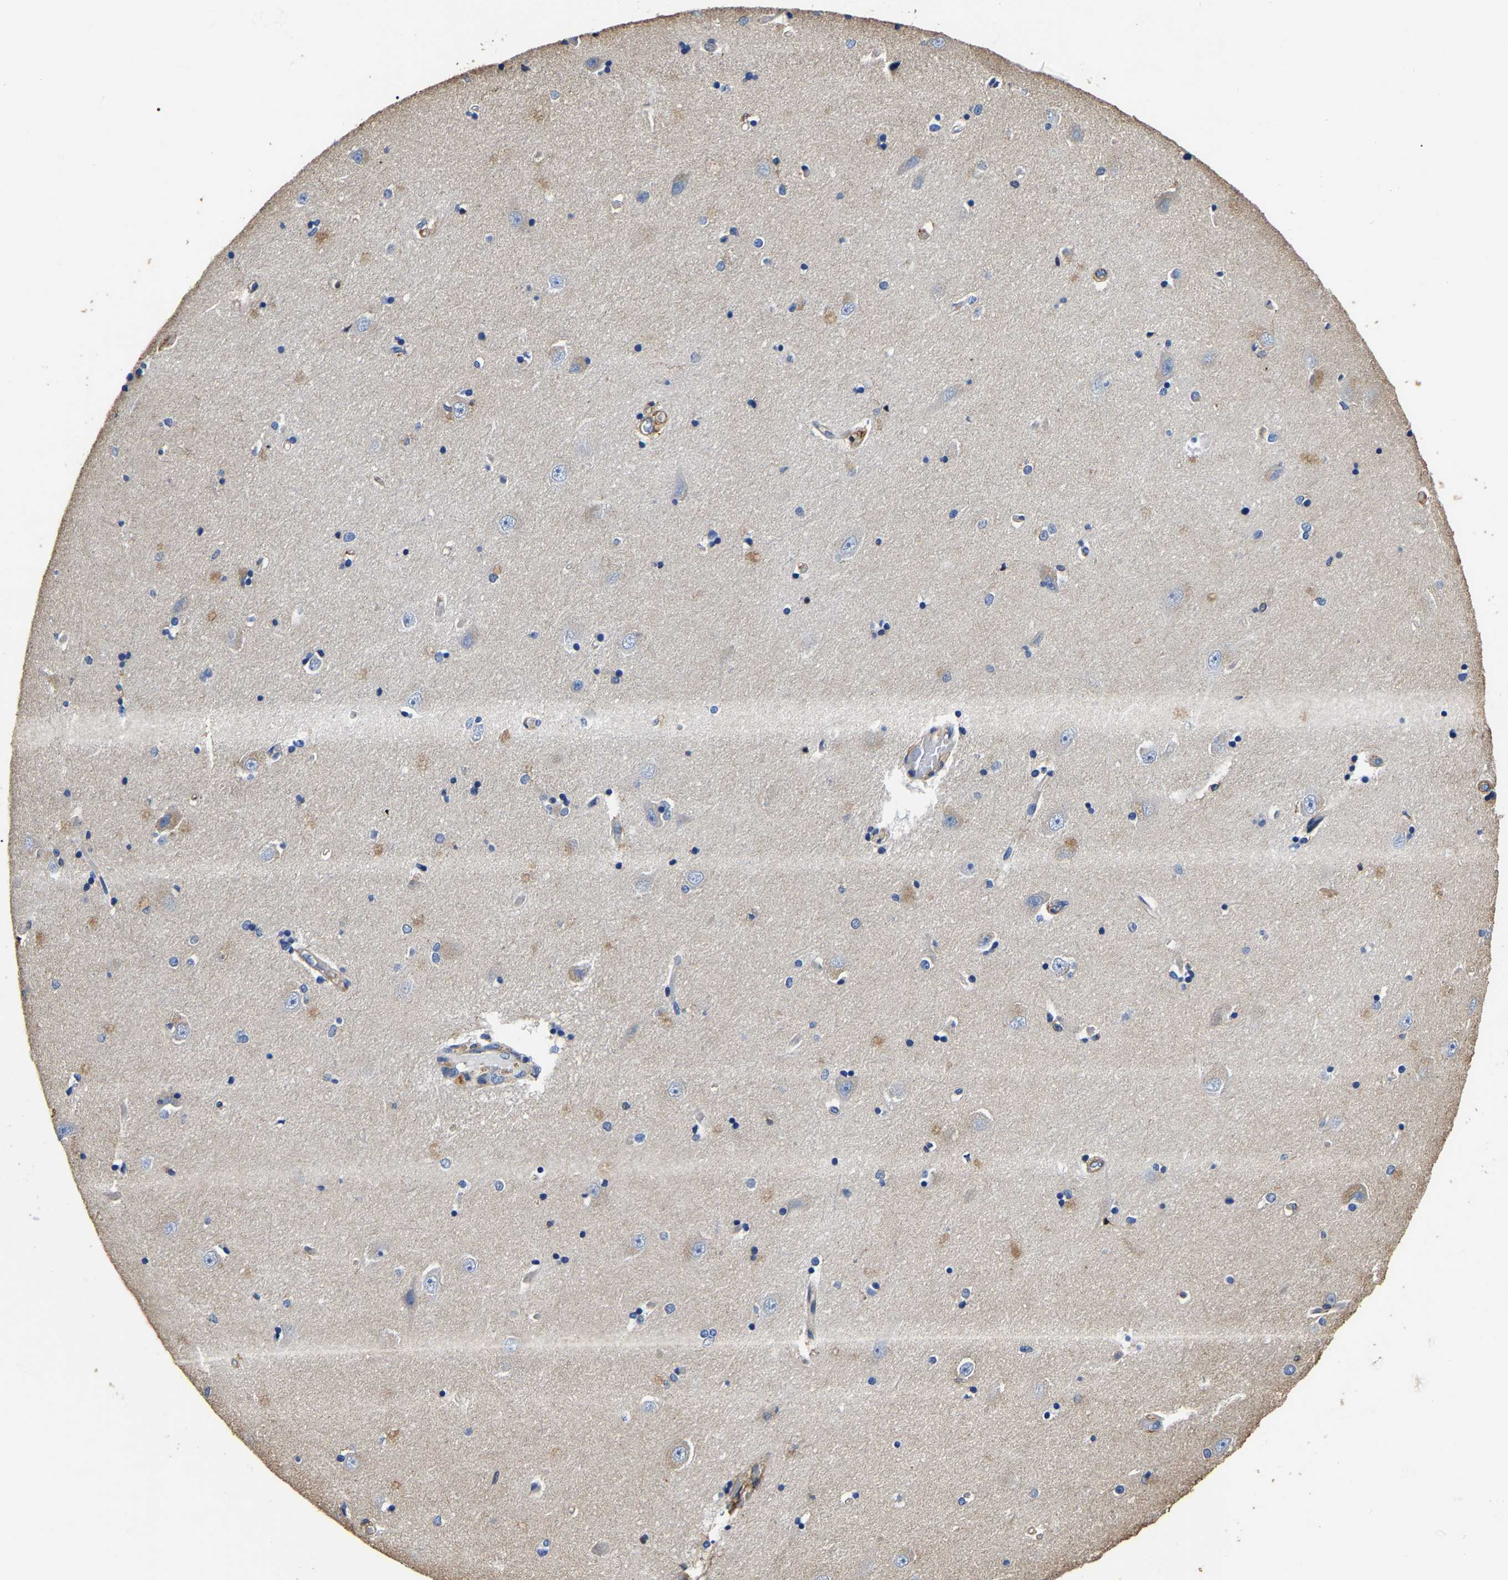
{"staining": {"intensity": "weak", "quantity": "<25%", "location": "cytoplasmic/membranous"}, "tissue": "hippocampus", "cell_type": "Glial cells", "image_type": "normal", "snomed": [{"axis": "morphology", "description": "Normal tissue, NOS"}, {"axis": "topography", "description": "Hippocampus"}], "caption": "DAB immunohistochemical staining of unremarkable human hippocampus demonstrates no significant staining in glial cells.", "gene": "ARMT1", "patient": {"sex": "male", "age": 45}}